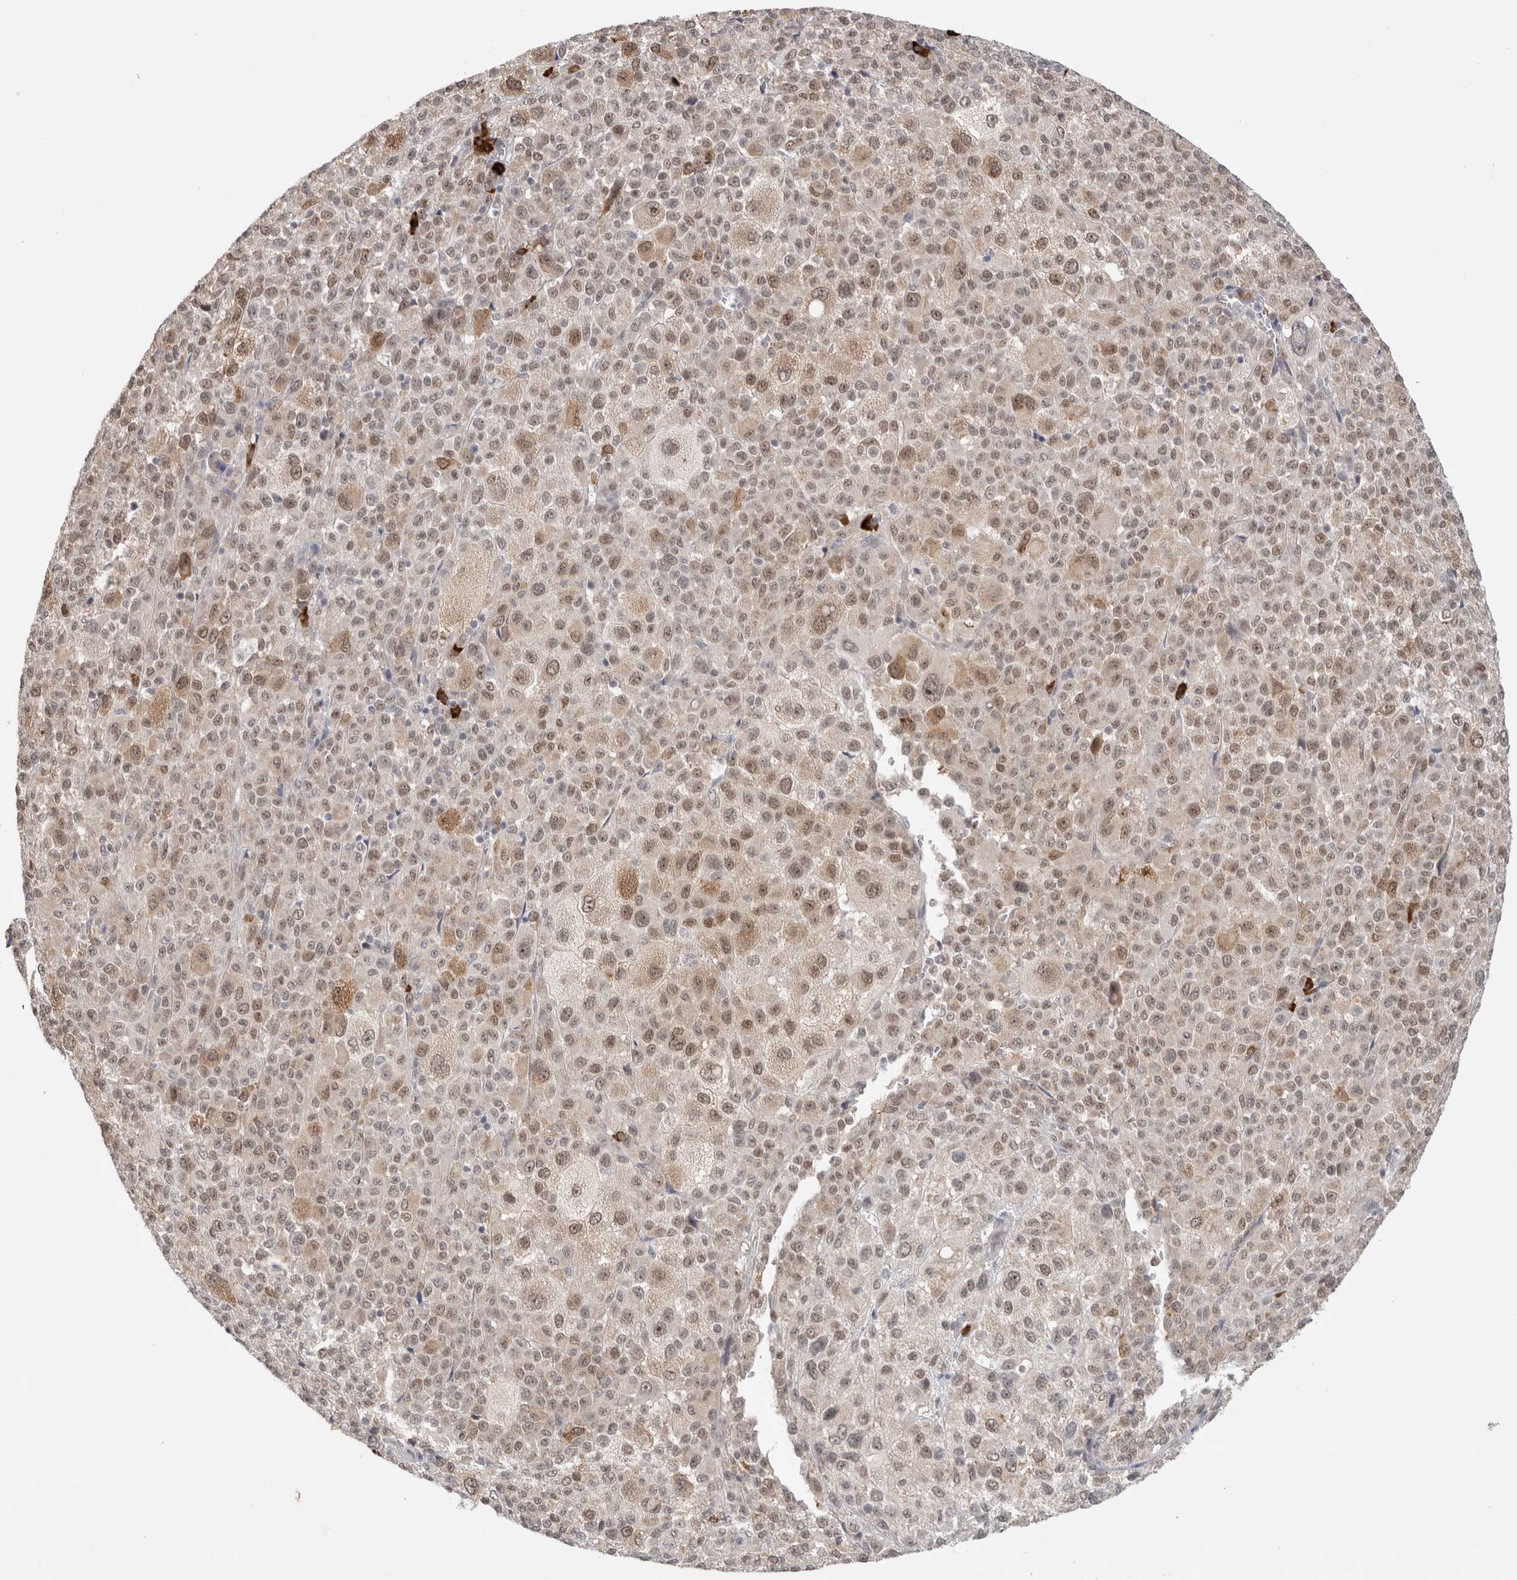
{"staining": {"intensity": "moderate", "quantity": ">75%", "location": "nuclear"}, "tissue": "melanoma", "cell_type": "Tumor cells", "image_type": "cancer", "snomed": [{"axis": "morphology", "description": "Malignant melanoma, Metastatic site"}, {"axis": "topography", "description": "Skin"}], "caption": "Malignant melanoma (metastatic site) tissue reveals moderate nuclear positivity in about >75% of tumor cells", "gene": "ZNF24", "patient": {"sex": "female", "age": 74}}